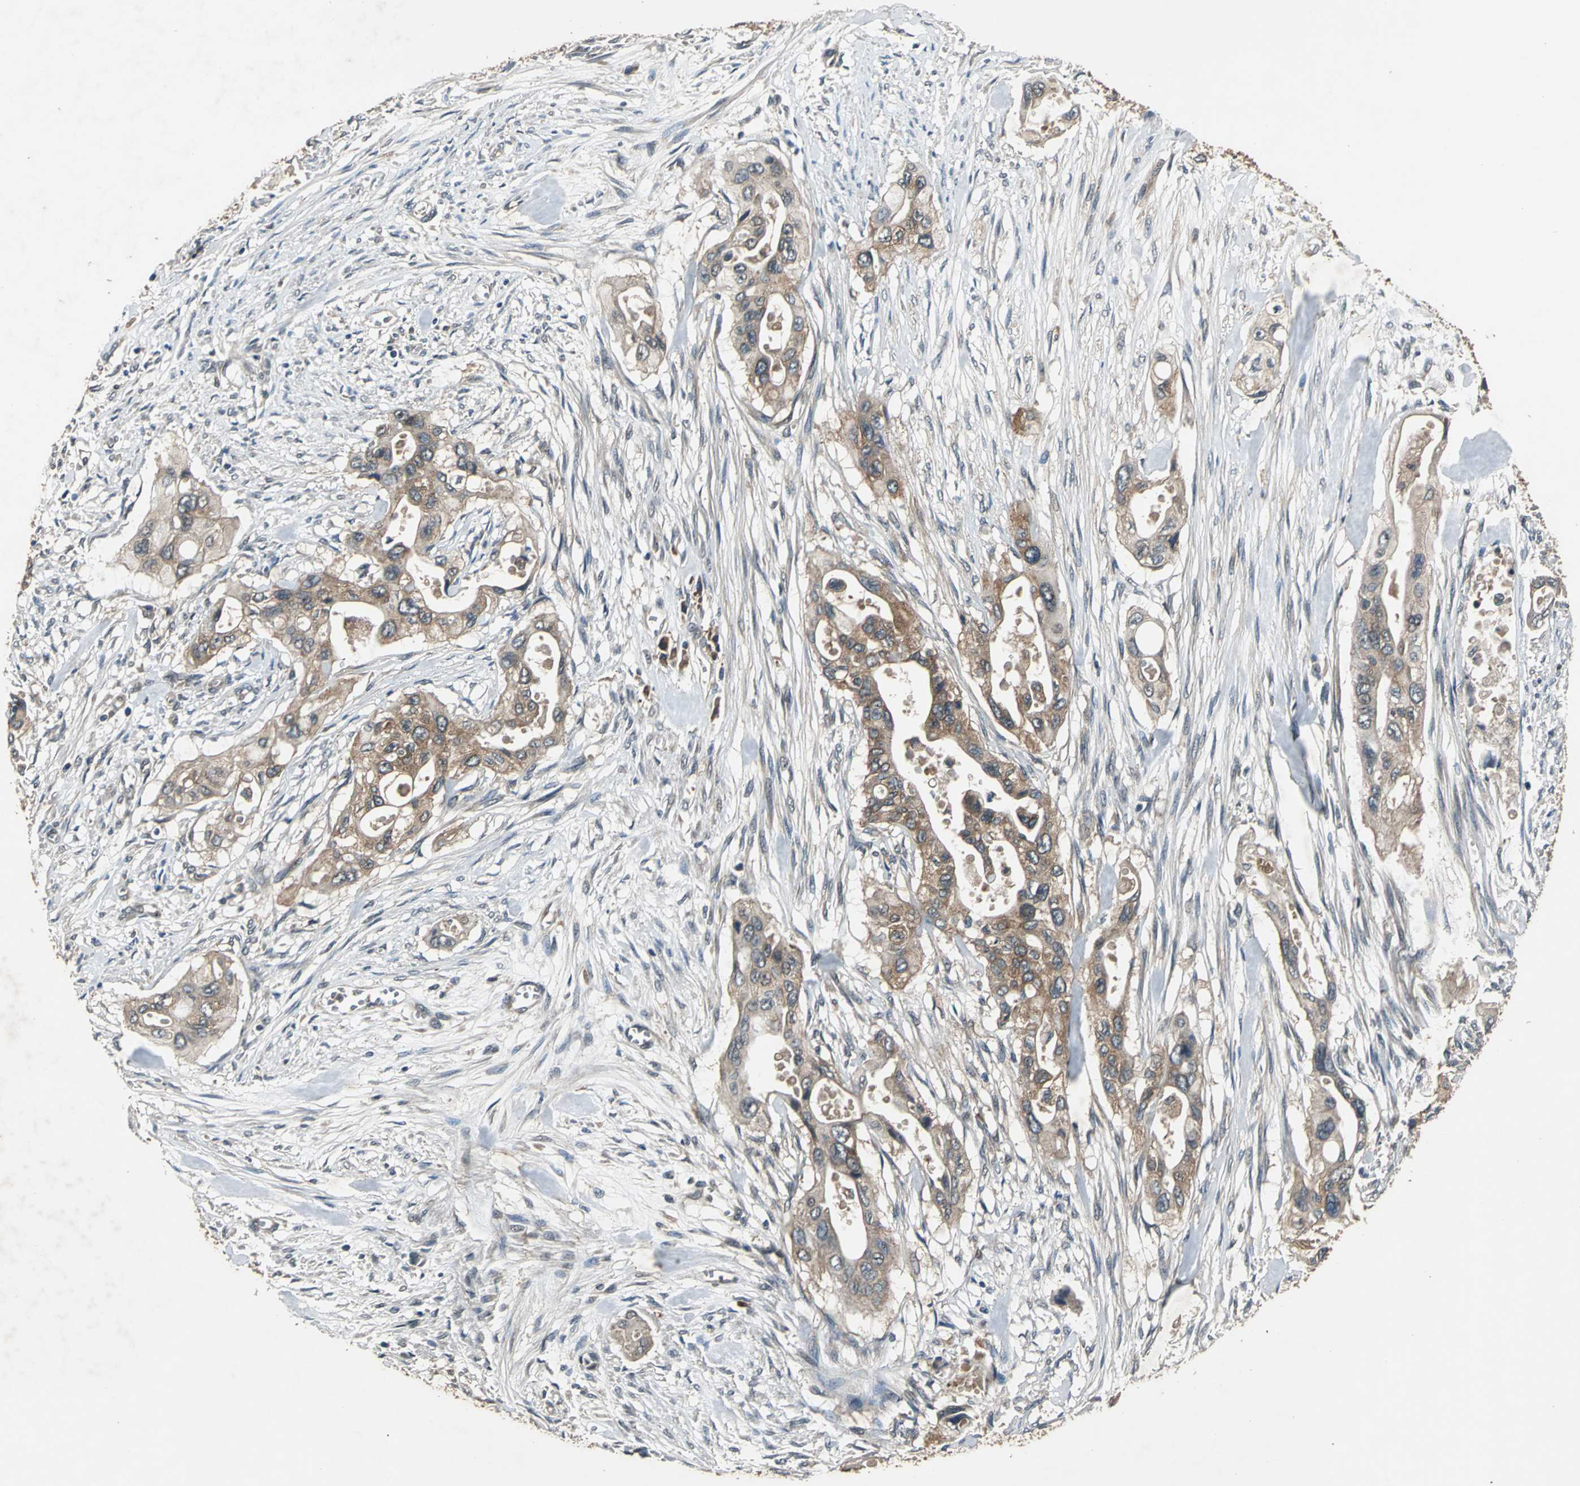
{"staining": {"intensity": "strong", "quantity": ">75%", "location": "cytoplasmic/membranous"}, "tissue": "pancreatic cancer", "cell_type": "Tumor cells", "image_type": "cancer", "snomed": [{"axis": "morphology", "description": "Adenocarcinoma, NOS"}, {"axis": "topography", "description": "Pancreas"}], "caption": "About >75% of tumor cells in human pancreatic adenocarcinoma display strong cytoplasmic/membranous protein staining as visualized by brown immunohistochemical staining.", "gene": "ZNF608", "patient": {"sex": "male", "age": 77}}